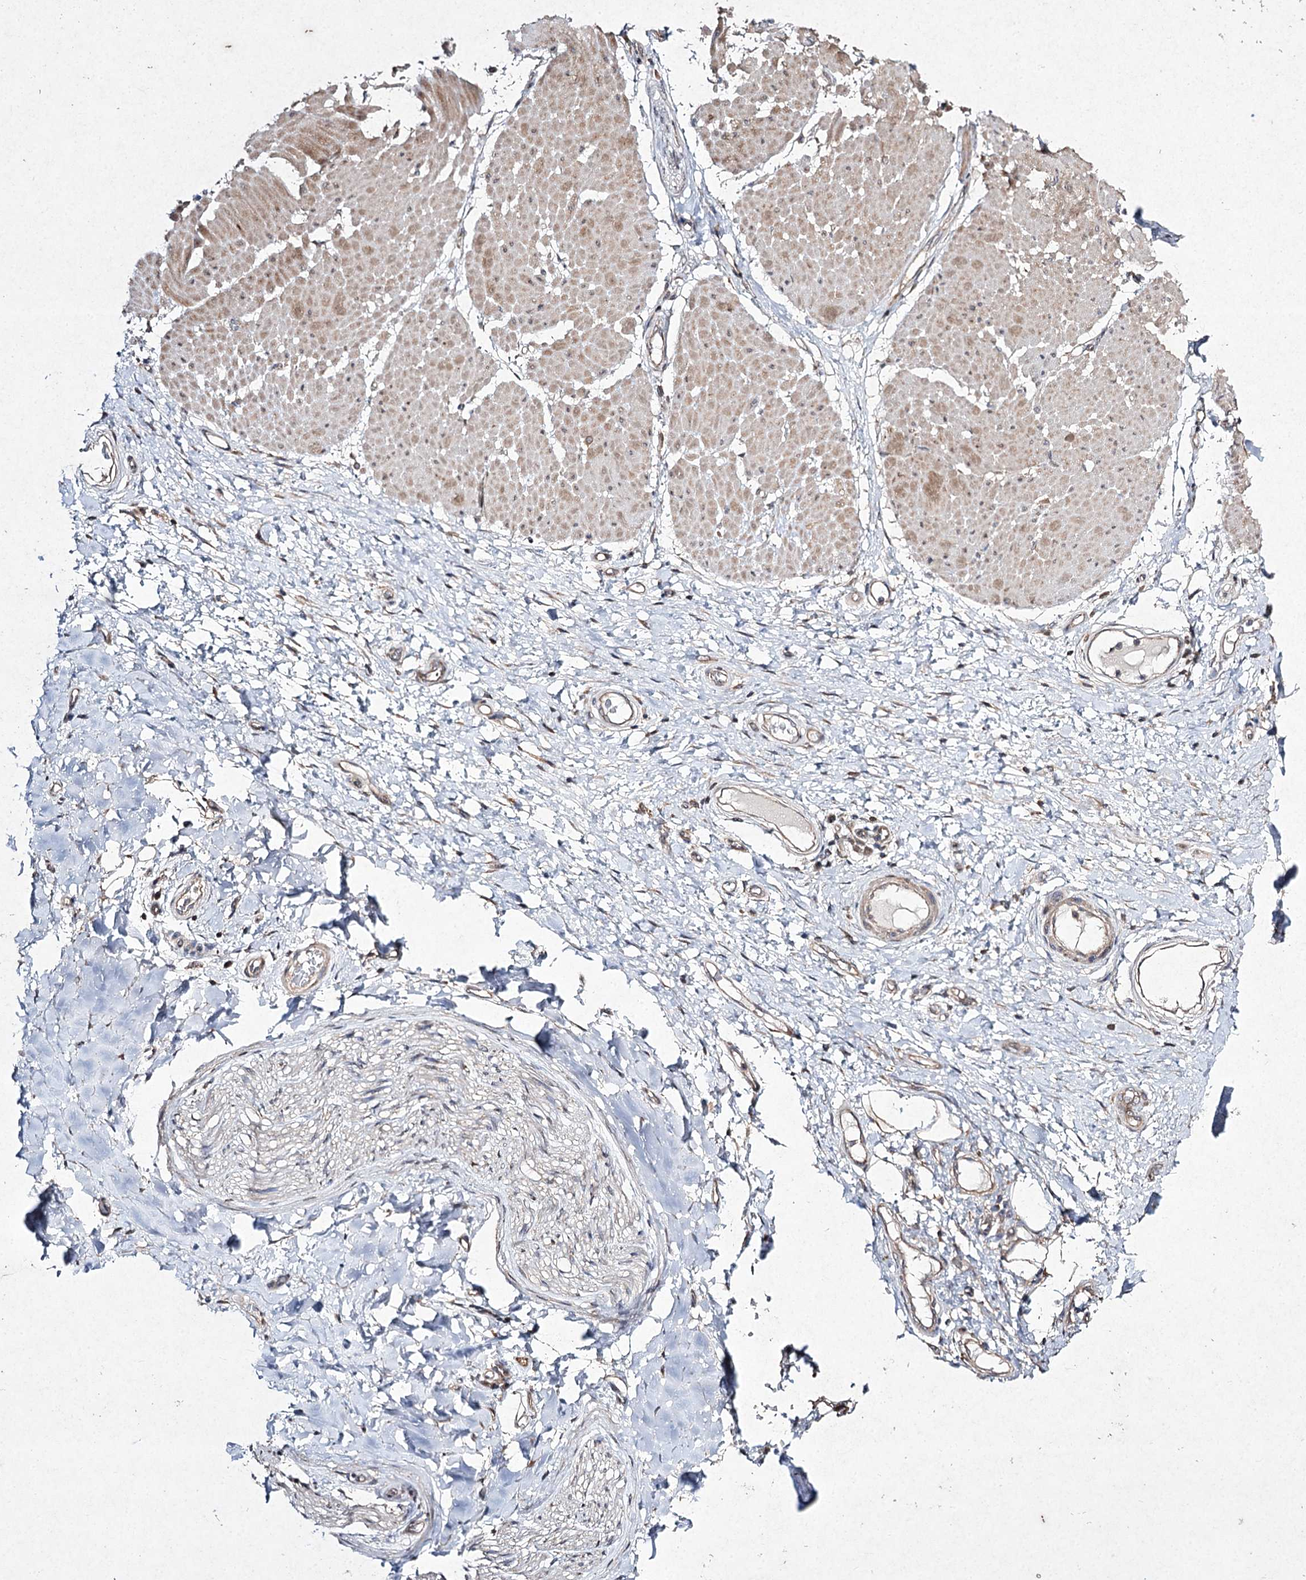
{"staining": {"intensity": "weak", "quantity": "<25%", "location": "cytoplasmic/membranous"}, "tissue": "adipose tissue", "cell_type": "Adipocytes", "image_type": "normal", "snomed": [{"axis": "morphology", "description": "Normal tissue, NOS"}, {"axis": "morphology", "description": "Adenocarcinoma, NOS"}, {"axis": "topography", "description": "Esophagus"}, {"axis": "topography", "description": "Stomach, upper"}, {"axis": "topography", "description": "Peripheral nerve tissue"}], "caption": "The micrograph shows no significant positivity in adipocytes of adipose tissue.", "gene": "FANCL", "patient": {"sex": "male", "age": 62}}